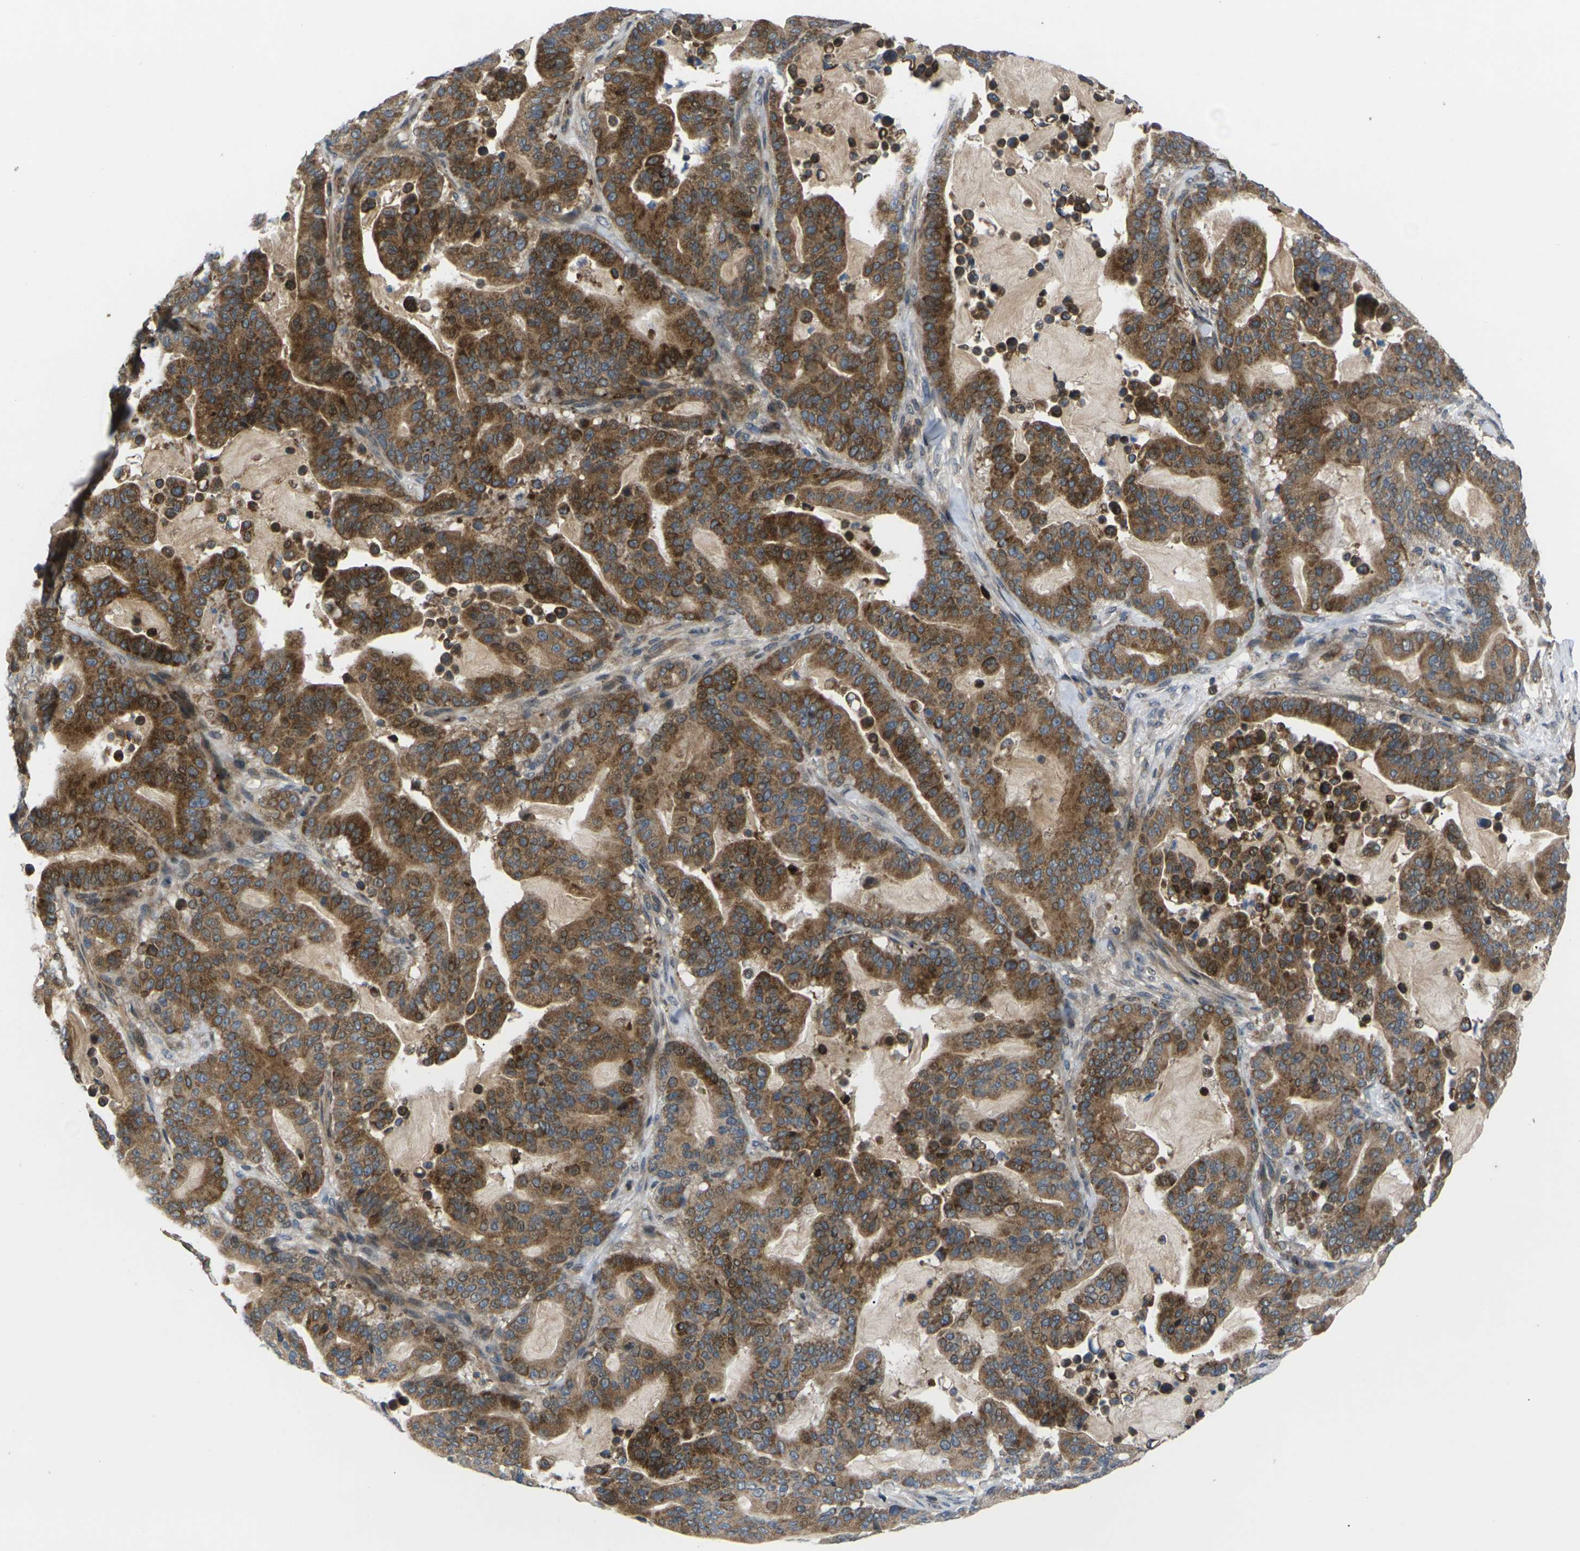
{"staining": {"intensity": "moderate", "quantity": ">75%", "location": "cytoplasmic/membranous"}, "tissue": "pancreatic cancer", "cell_type": "Tumor cells", "image_type": "cancer", "snomed": [{"axis": "morphology", "description": "Adenocarcinoma, NOS"}, {"axis": "topography", "description": "Pancreas"}], "caption": "Immunohistochemistry (DAB) staining of human pancreatic cancer exhibits moderate cytoplasmic/membranous protein staining in approximately >75% of tumor cells.", "gene": "RPS6KA3", "patient": {"sex": "male", "age": 63}}